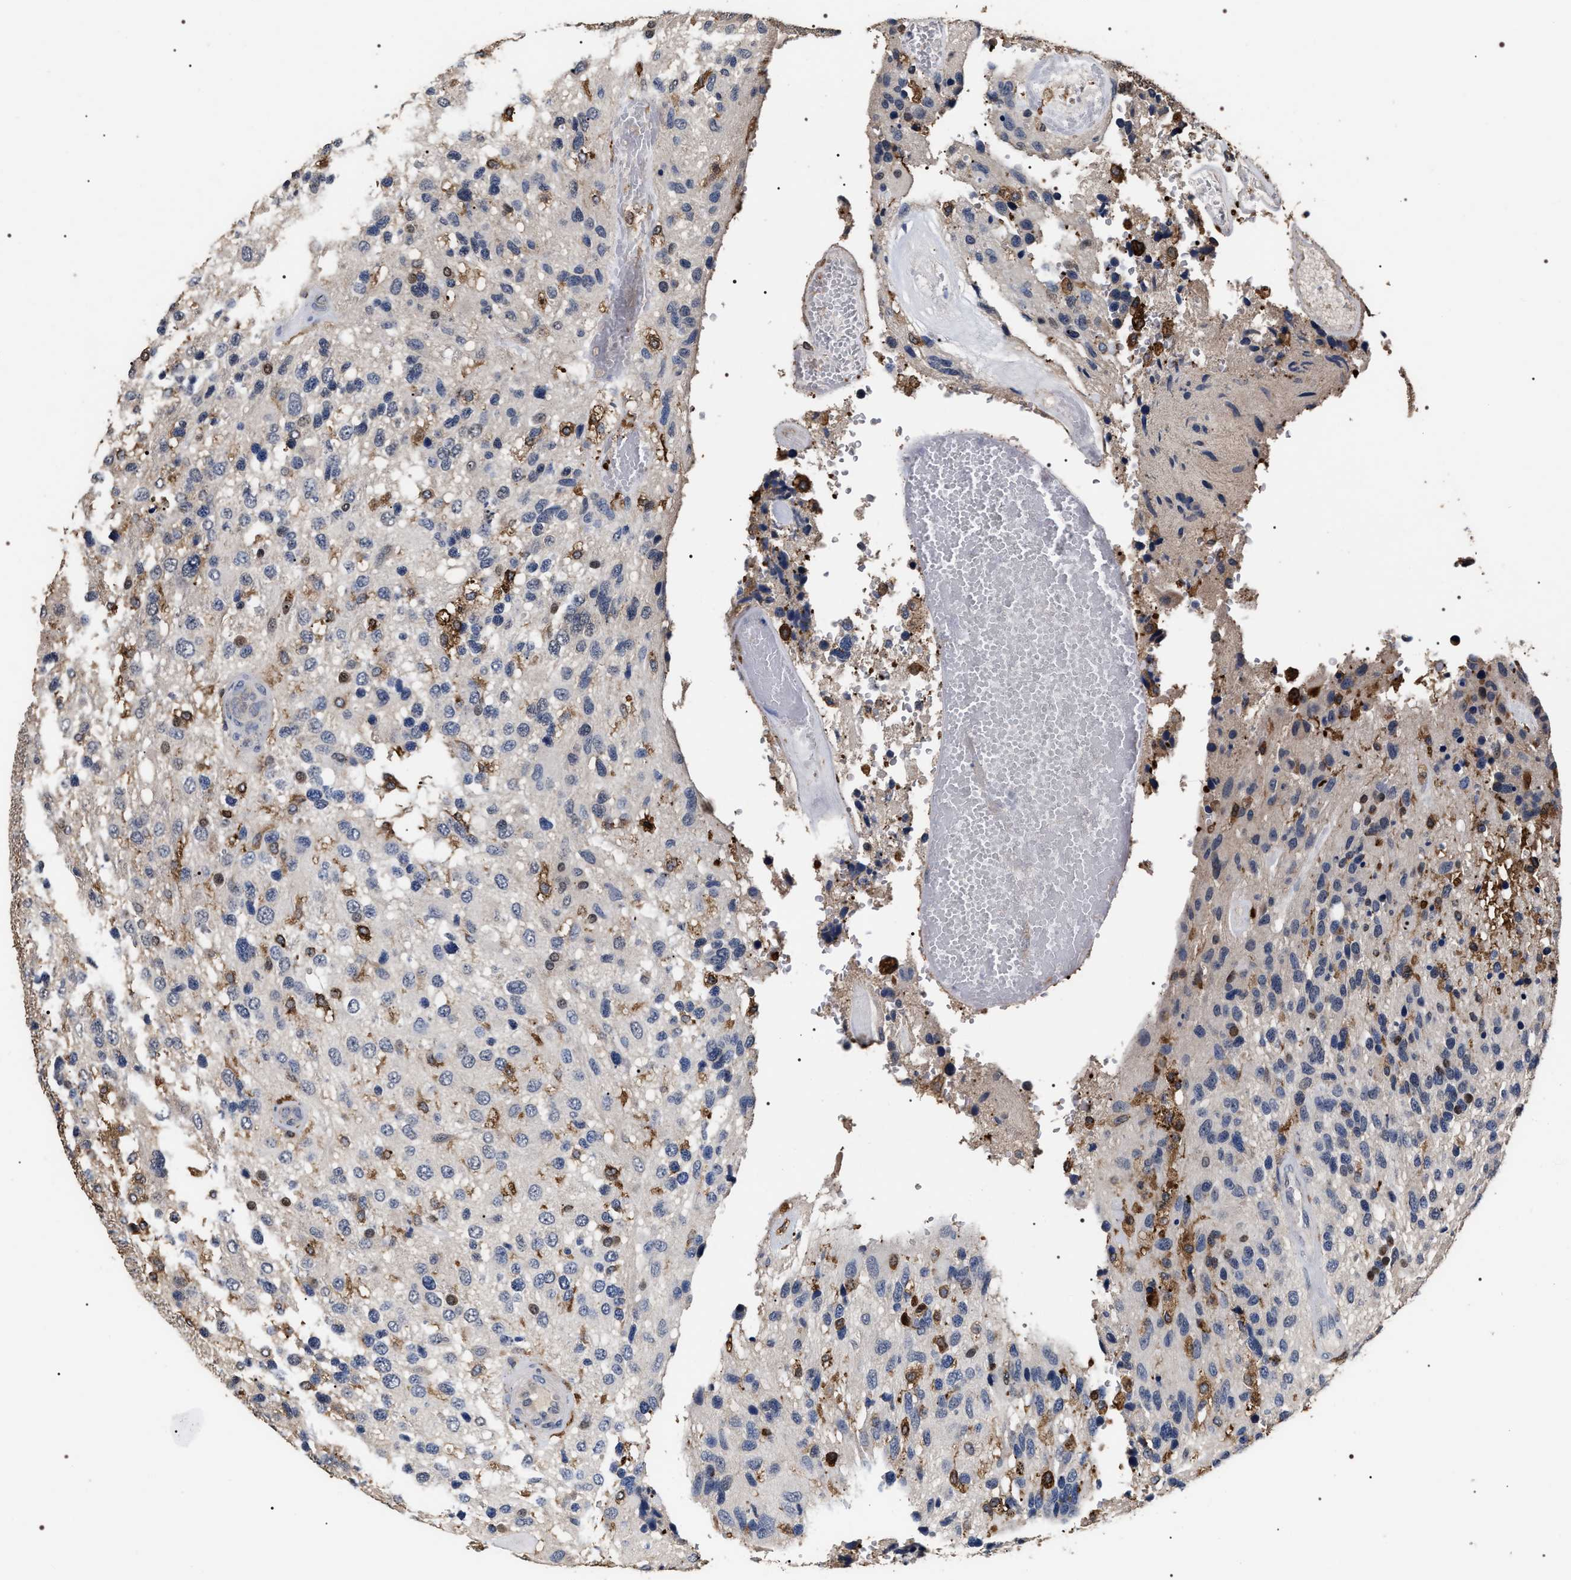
{"staining": {"intensity": "moderate", "quantity": "<25%", "location": "nuclear"}, "tissue": "glioma", "cell_type": "Tumor cells", "image_type": "cancer", "snomed": [{"axis": "morphology", "description": "Glioma, malignant, High grade"}, {"axis": "topography", "description": "Brain"}], "caption": "An image of malignant glioma (high-grade) stained for a protein reveals moderate nuclear brown staining in tumor cells.", "gene": "UPF3A", "patient": {"sex": "female", "age": 58}}